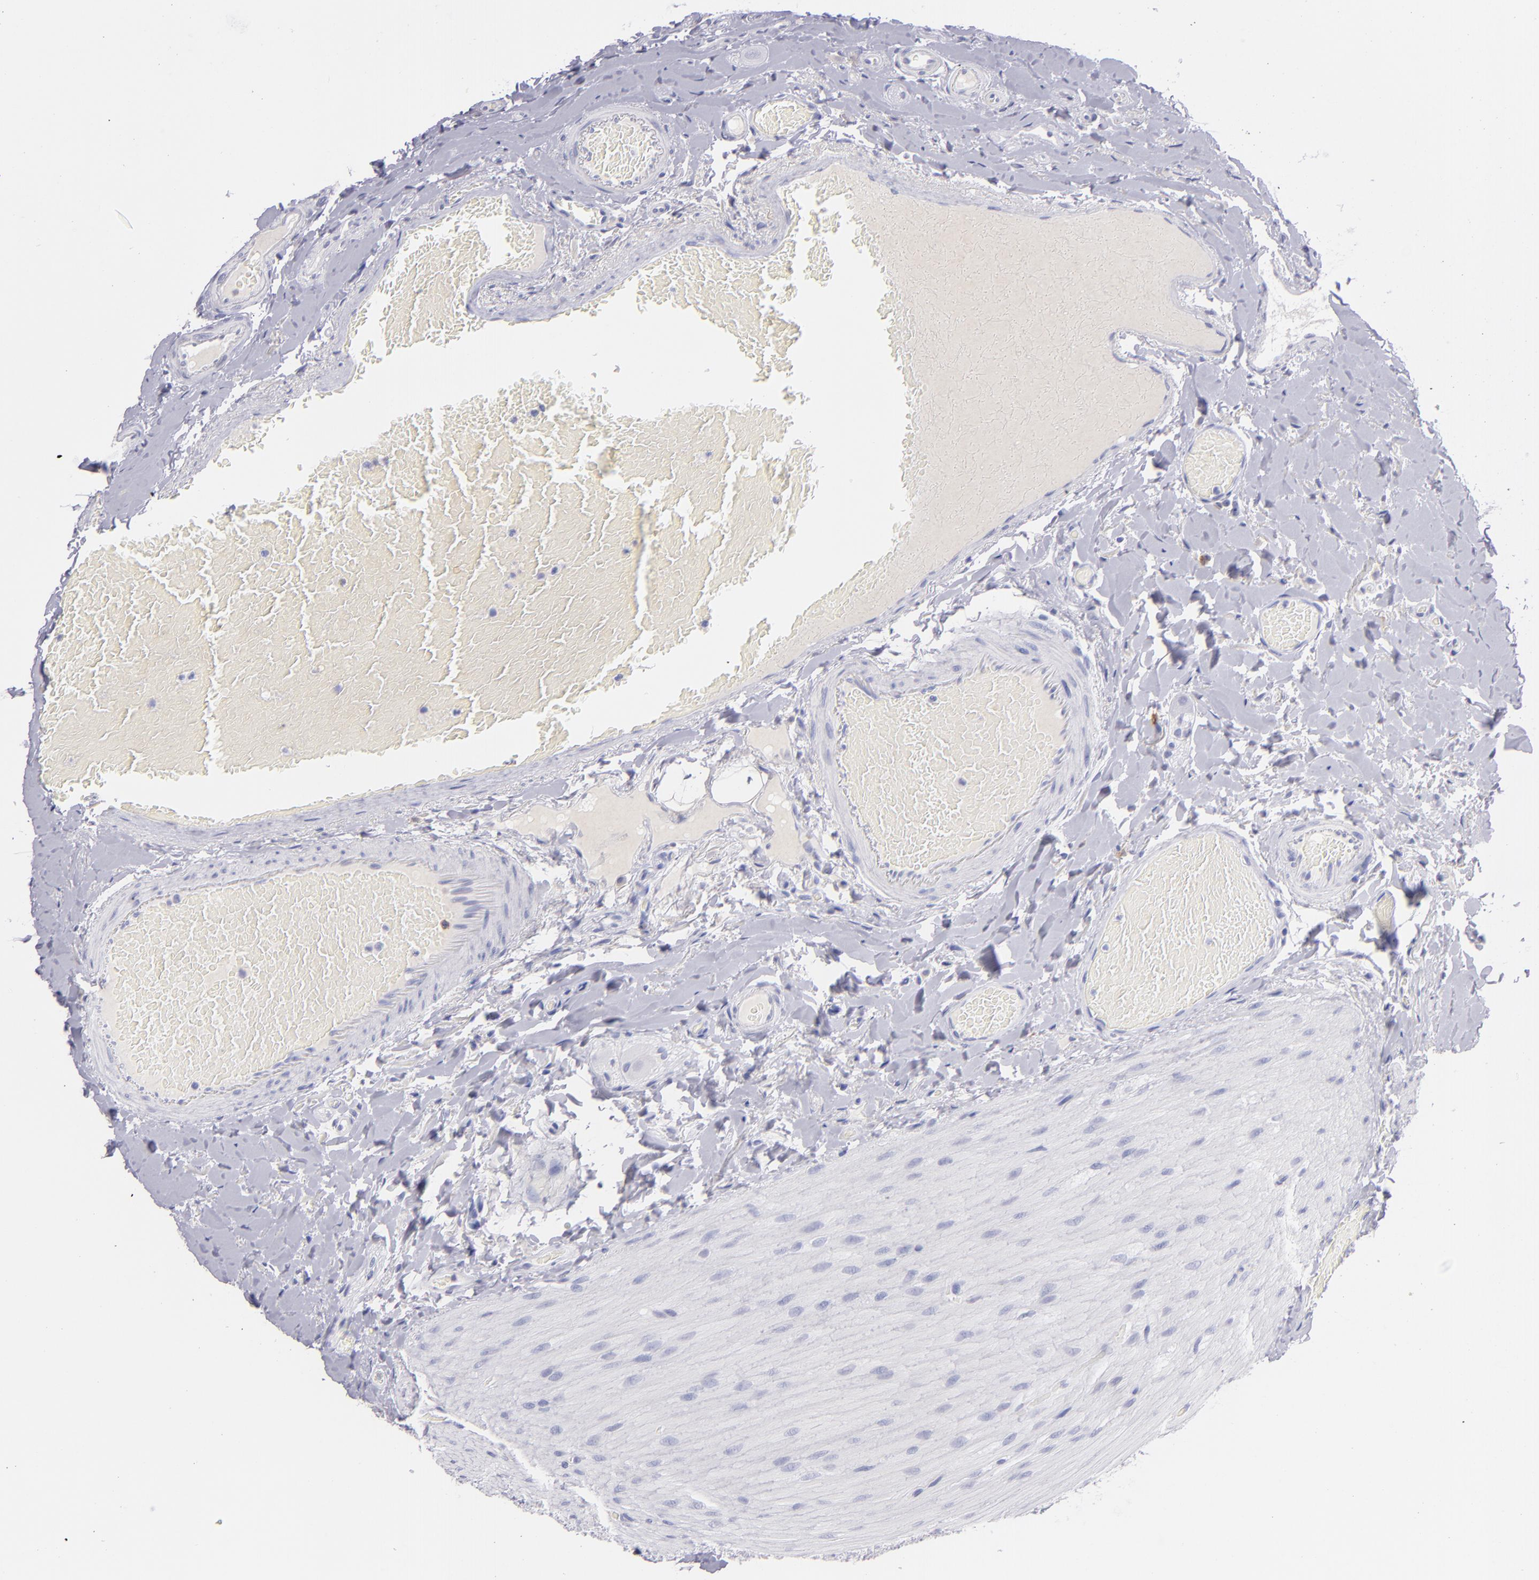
{"staining": {"intensity": "negative", "quantity": "none", "location": "none"}, "tissue": "duodenum", "cell_type": "Glandular cells", "image_type": "normal", "snomed": [{"axis": "morphology", "description": "Normal tissue, NOS"}, {"axis": "topography", "description": "Duodenum"}], "caption": "Glandular cells show no significant protein staining in benign duodenum. (DAB (3,3'-diaminobenzidine) IHC visualized using brightfield microscopy, high magnification).", "gene": "IL2RA", "patient": {"sex": "male", "age": 66}}